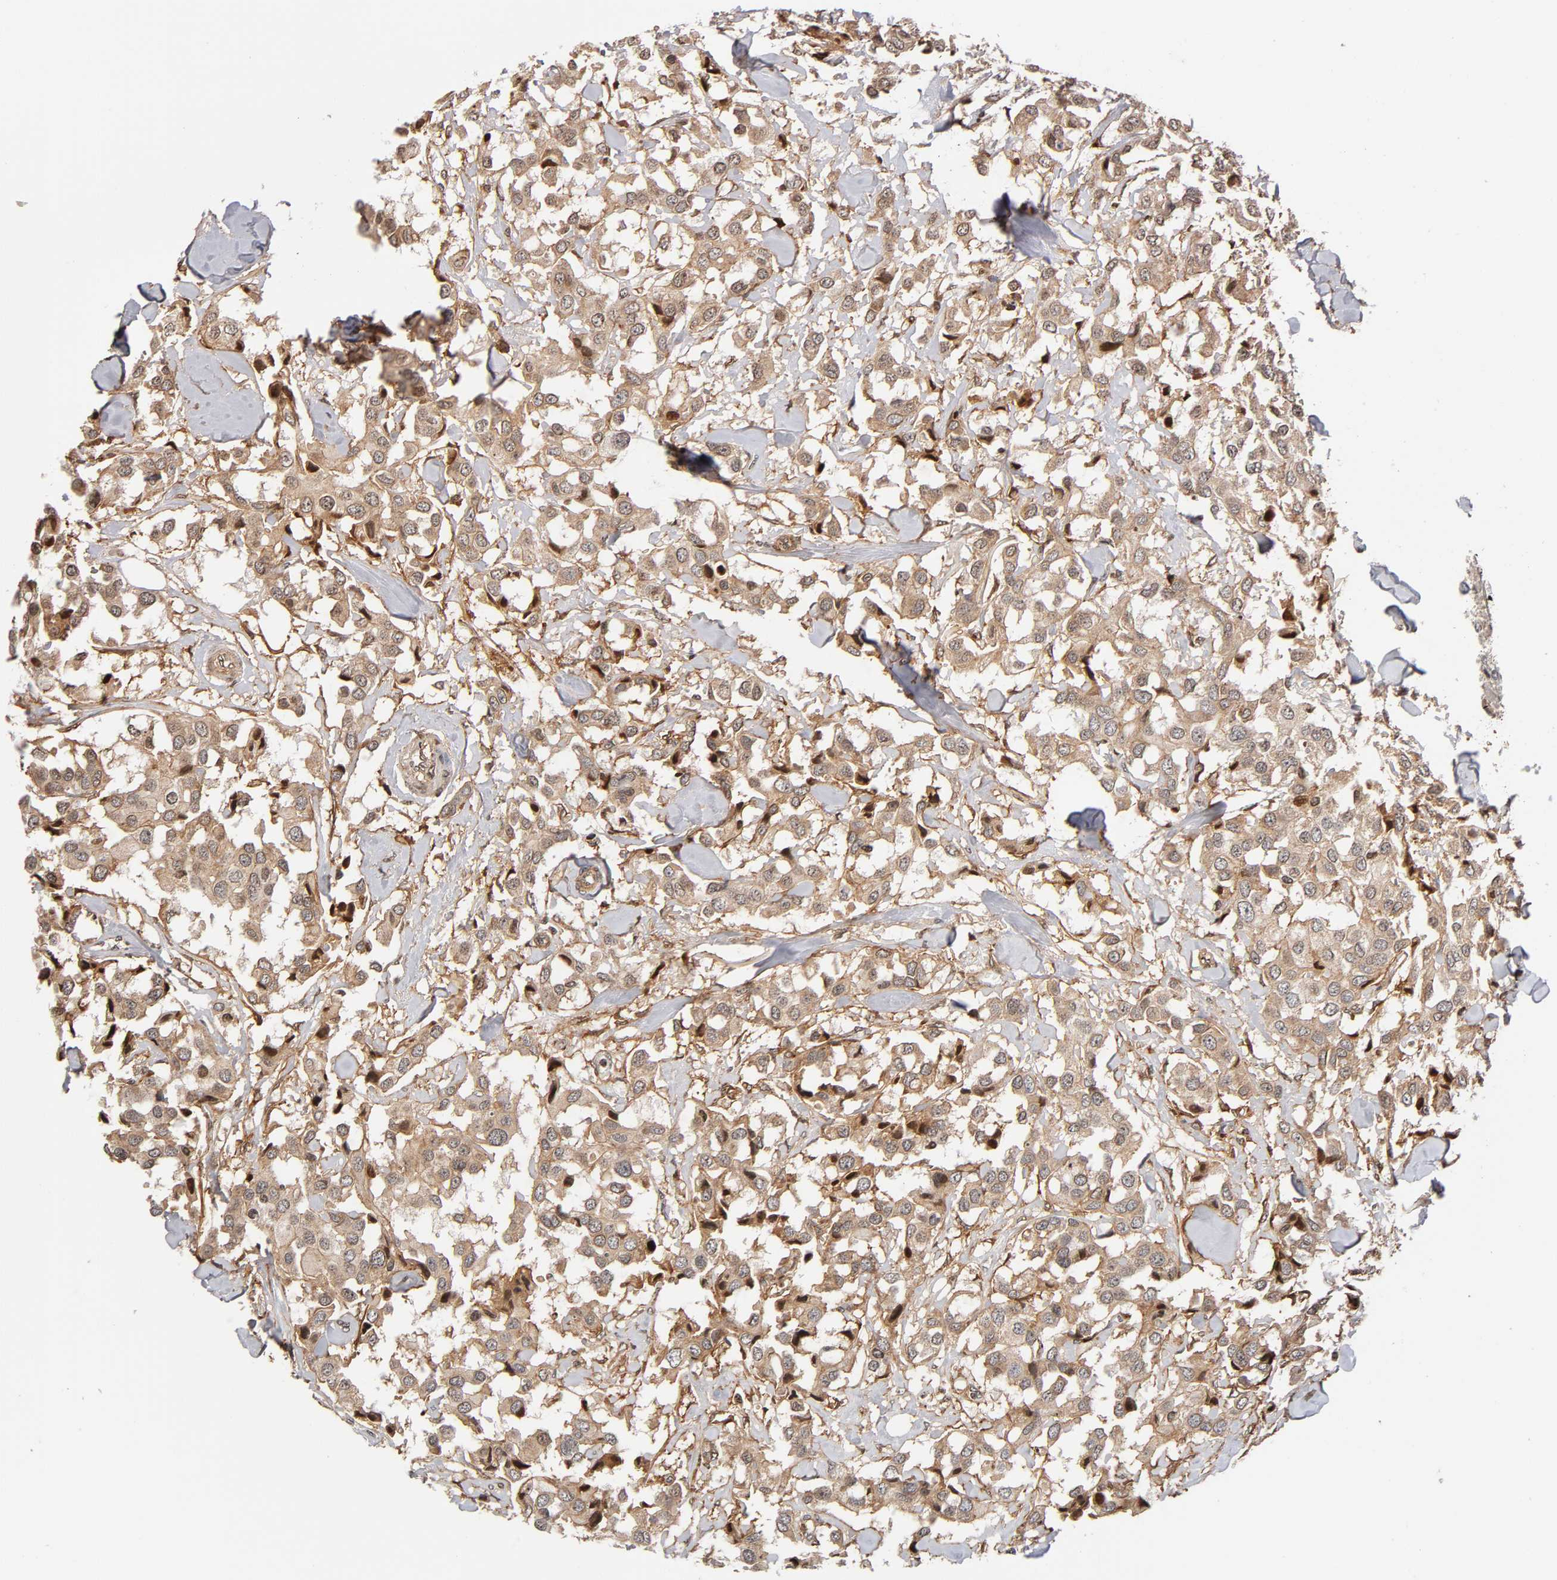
{"staining": {"intensity": "moderate", "quantity": ">75%", "location": "cytoplasmic/membranous"}, "tissue": "breast cancer", "cell_type": "Tumor cells", "image_type": "cancer", "snomed": [{"axis": "morphology", "description": "Duct carcinoma"}, {"axis": "topography", "description": "Breast"}], "caption": "High-power microscopy captured an immunohistochemistry (IHC) micrograph of breast cancer (intraductal carcinoma), revealing moderate cytoplasmic/membranous expression in approximately >75% of tumor cells.", "gene": "ITGAV", "patient": {"sex": "female", "age": 80}}